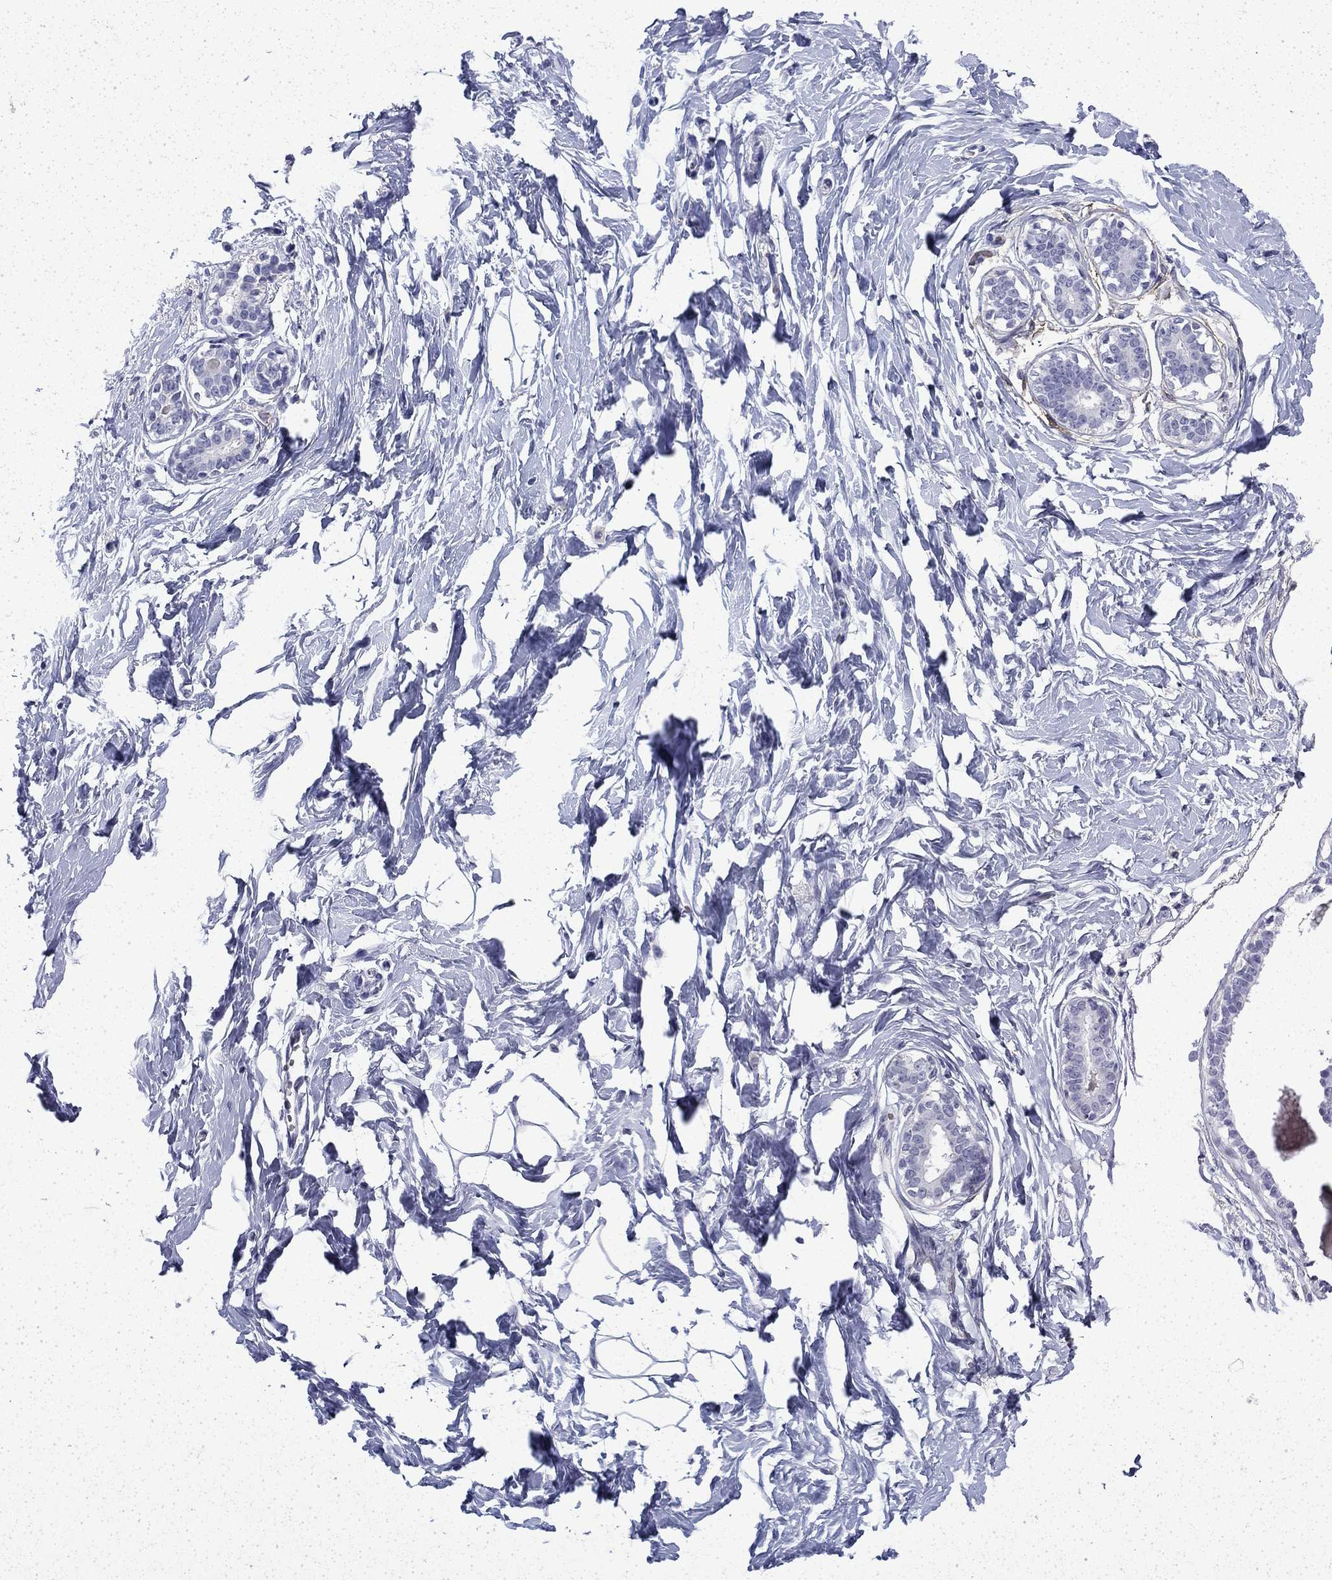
{"staining": {"intensity": "negative", "quantity": "none", "location": "none"}, "tissue": "breast", "cell_type": "Adipocytes", "image_type": "normal", "snomed": [{"axis": "morphology", "description": "Normal tissue, NOS"}, {"axis": "morphology", "description": "Lobular carcinoma, in situ"}, {"axis": "topography", "description": "Breast"}], "caption": "DAB immunohistochemical staining of benign breast exhibits no significant expression in adipocytes.", "gene": "ENPP6", "patient": {"sex": "female", "age": 35}}